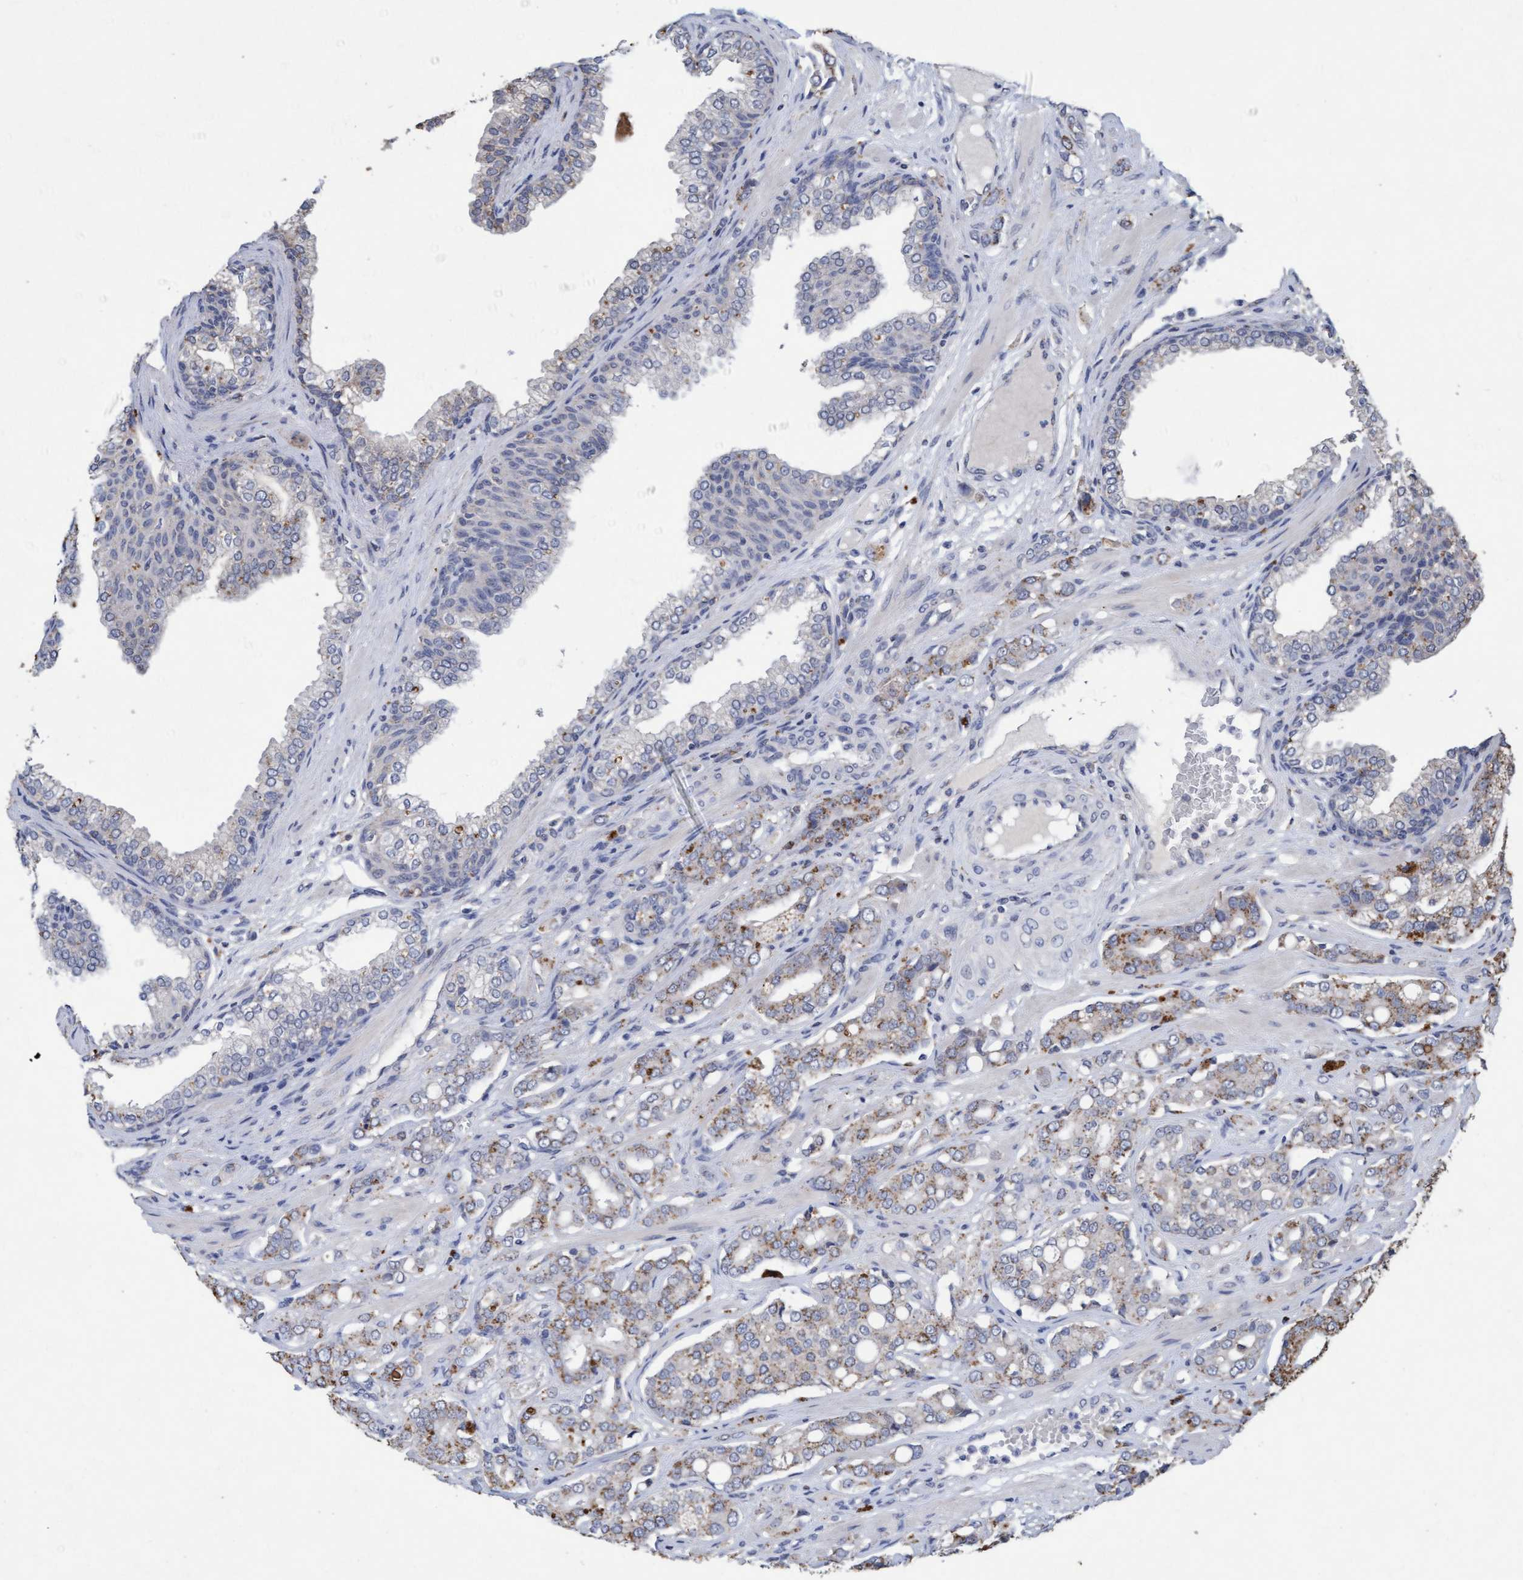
{"staining": {"intensity": "moderate", "quantity": "<25%", "location": "cytoplasmic/membranous"}, "tissue": "prostate cancer", "cell_type": "Tumor cells", "image_type": "cancer", "snomed": [{"axis": "morphology", "description": "Adenocarcinoma, High grade"}, {"axis": "topography", "description": "Prostate"}], "caption": "Immunohistochemistry image of neoplastic tissue: human prostate cancer (adenocarcinoma (high-grade)) stained using IHC reveals low levels of moderate protein expression localized specifically in the cytoplasmic/membranous of tumor cells, appearing as a cytoplasmic/membranous brown color.", "gene": "VSIG8", "patient": {"sex": "male", "age": 52}}